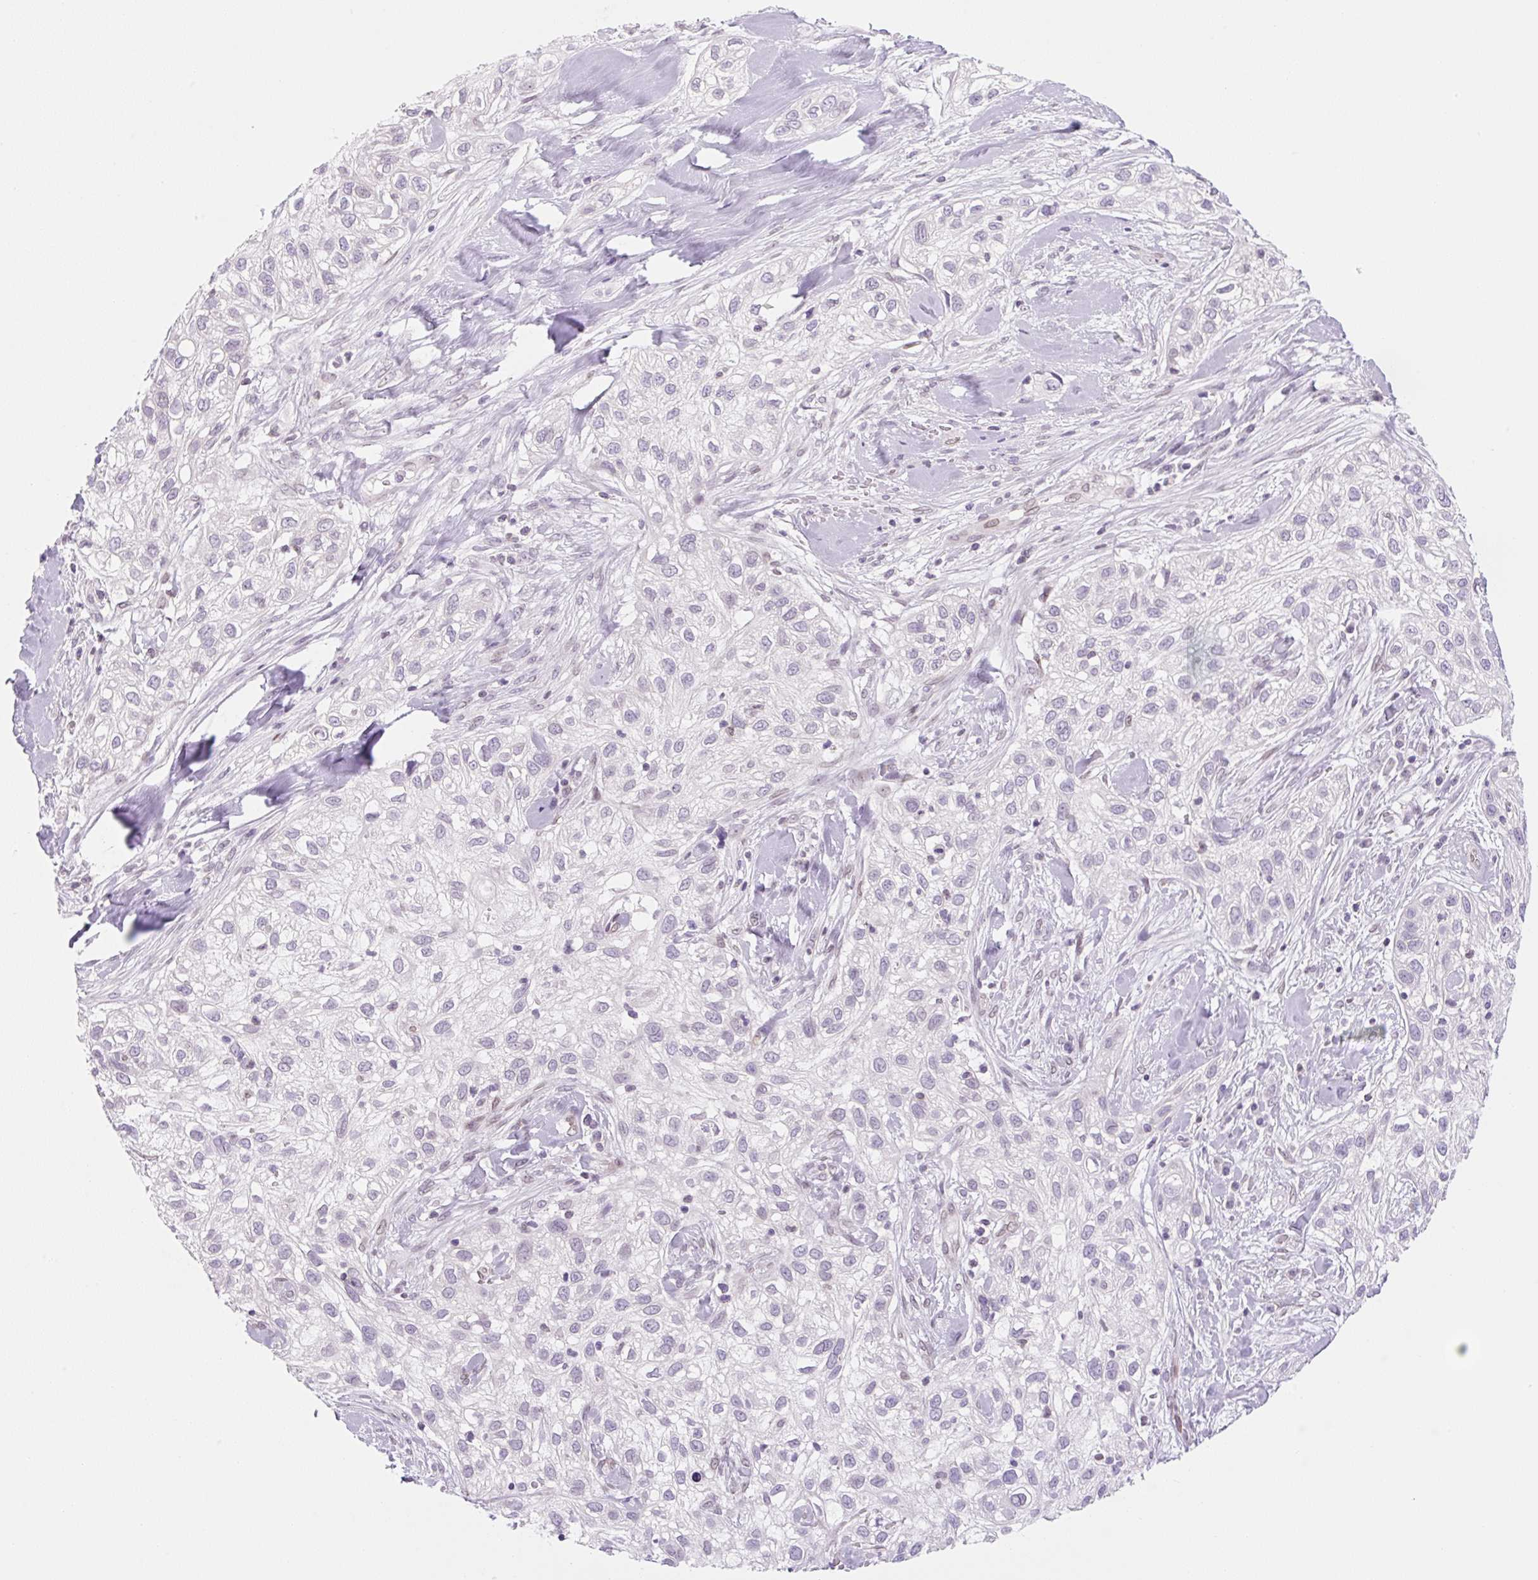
{"staining": {"intensity": "negative", "quantity": "none", "location": "none"}, "tissue": "skin cancer", "cell_type": "Tumor cells", "image_type": "cancer", "snomed": [{"axis": "morphology", "description": "Squamous cell carcinoma, NOS"}, {"axis": "topography", "description": "Skin"}], "caption": "Immunohistochemical staining of skin squamous cell carcinoma displays no significant staining in tumor cells. (Immunohistochemistry (ihc), brightfield microscopy, high magnification).", "gene": "SYNE3", "patient": {"sex": "male", "age": 82}}